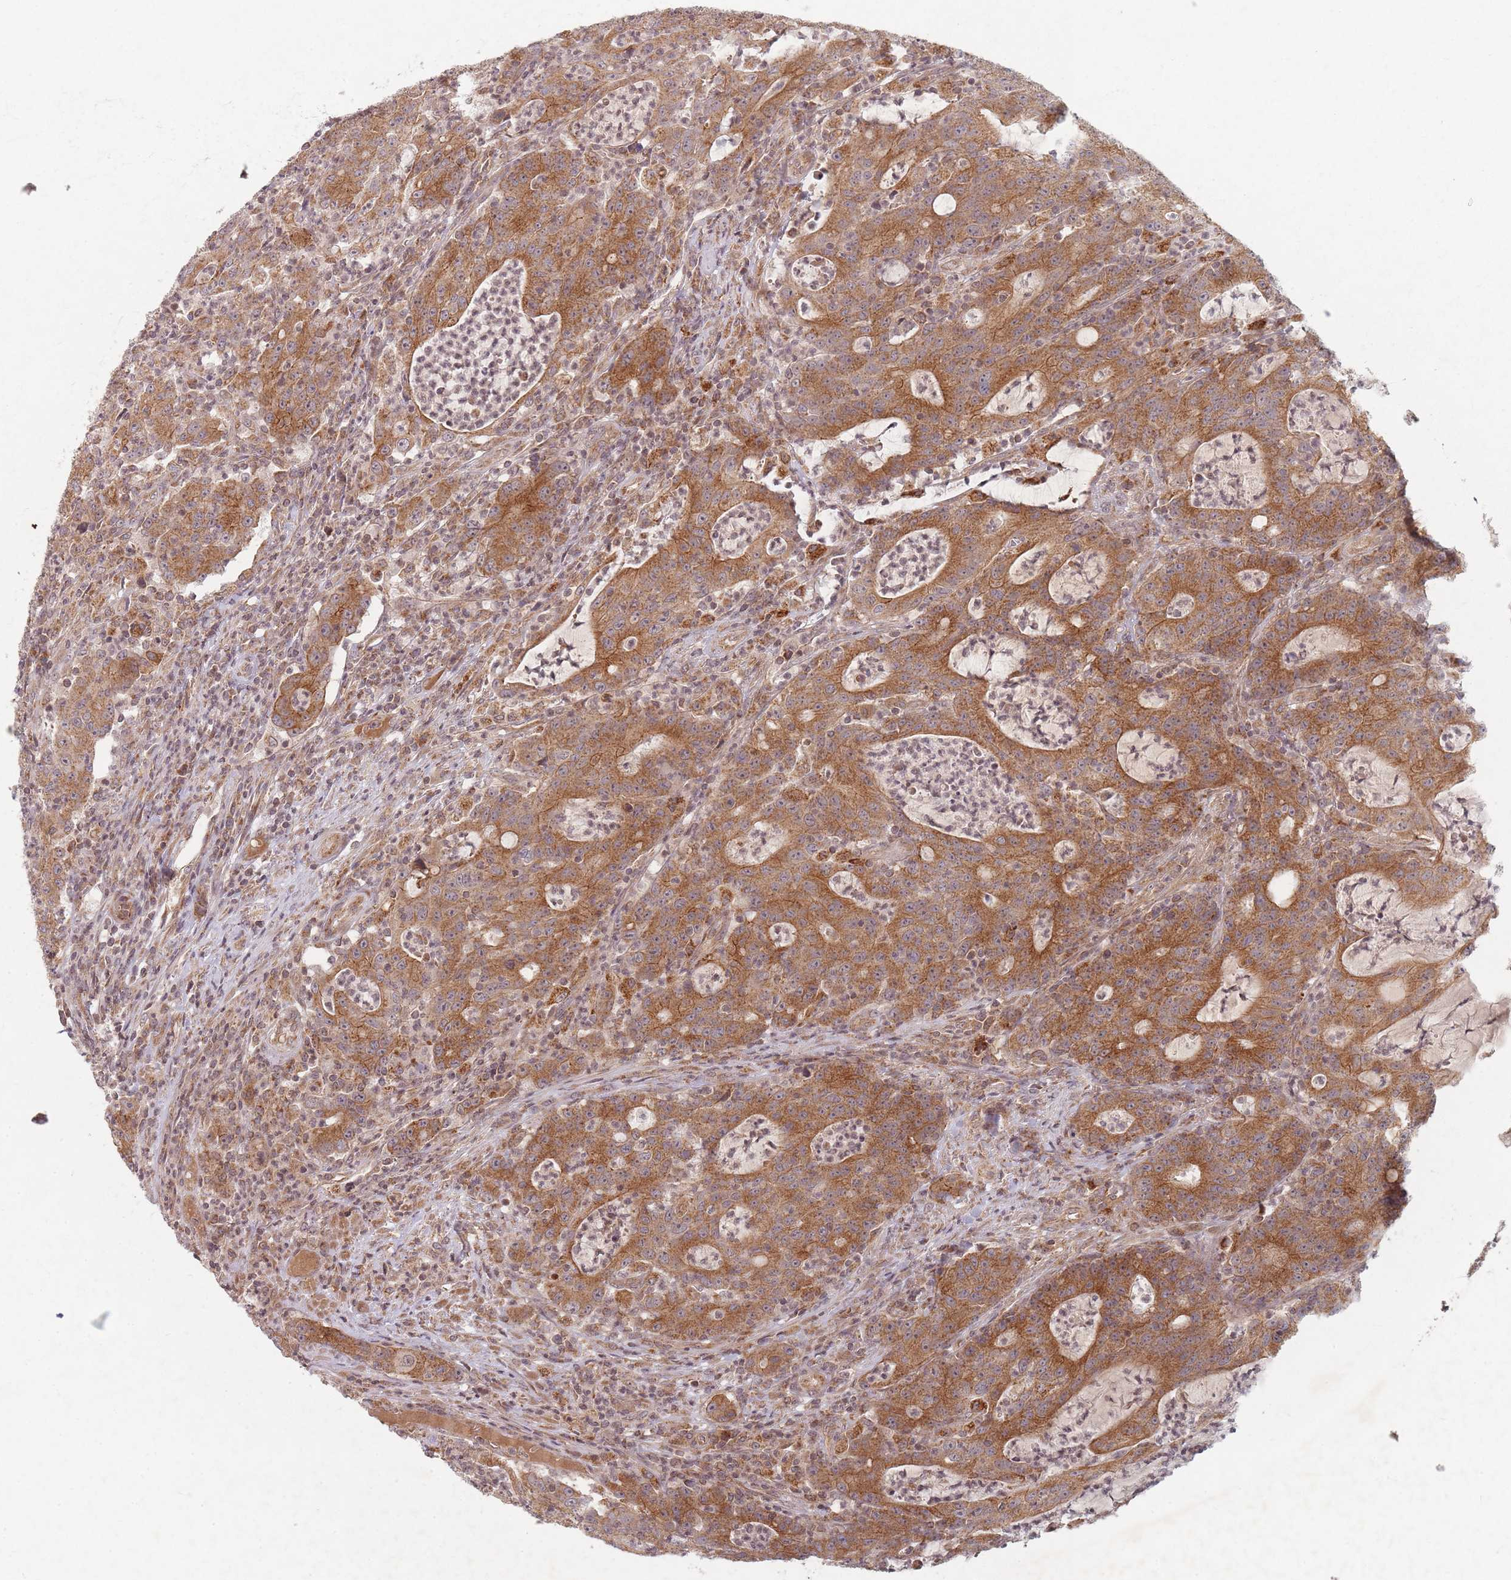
{"staining": {"intensity": "moderate", "quantity": ">75%", "location": "cytoplasmic/membranous"}, "tissue": "colorectal cancer", "cell_type": "Tumor cells", "image_type": "cancer", "snomed": [{"axis": "morphology", "description": "Adenocarcinoma, NOS"}, {"axis": "topography", "description": "Colon"}], "caption": "An image of adenocarcinoma (colorectal) stained for a protein reveals moderate cytoplasmic/membranous brown staining in tumor cells. The protein of interest is shown in brown color, while the nuclei are stained blue.", "gene": "RADX", "patient": {"sex": "male", "age": 83}}